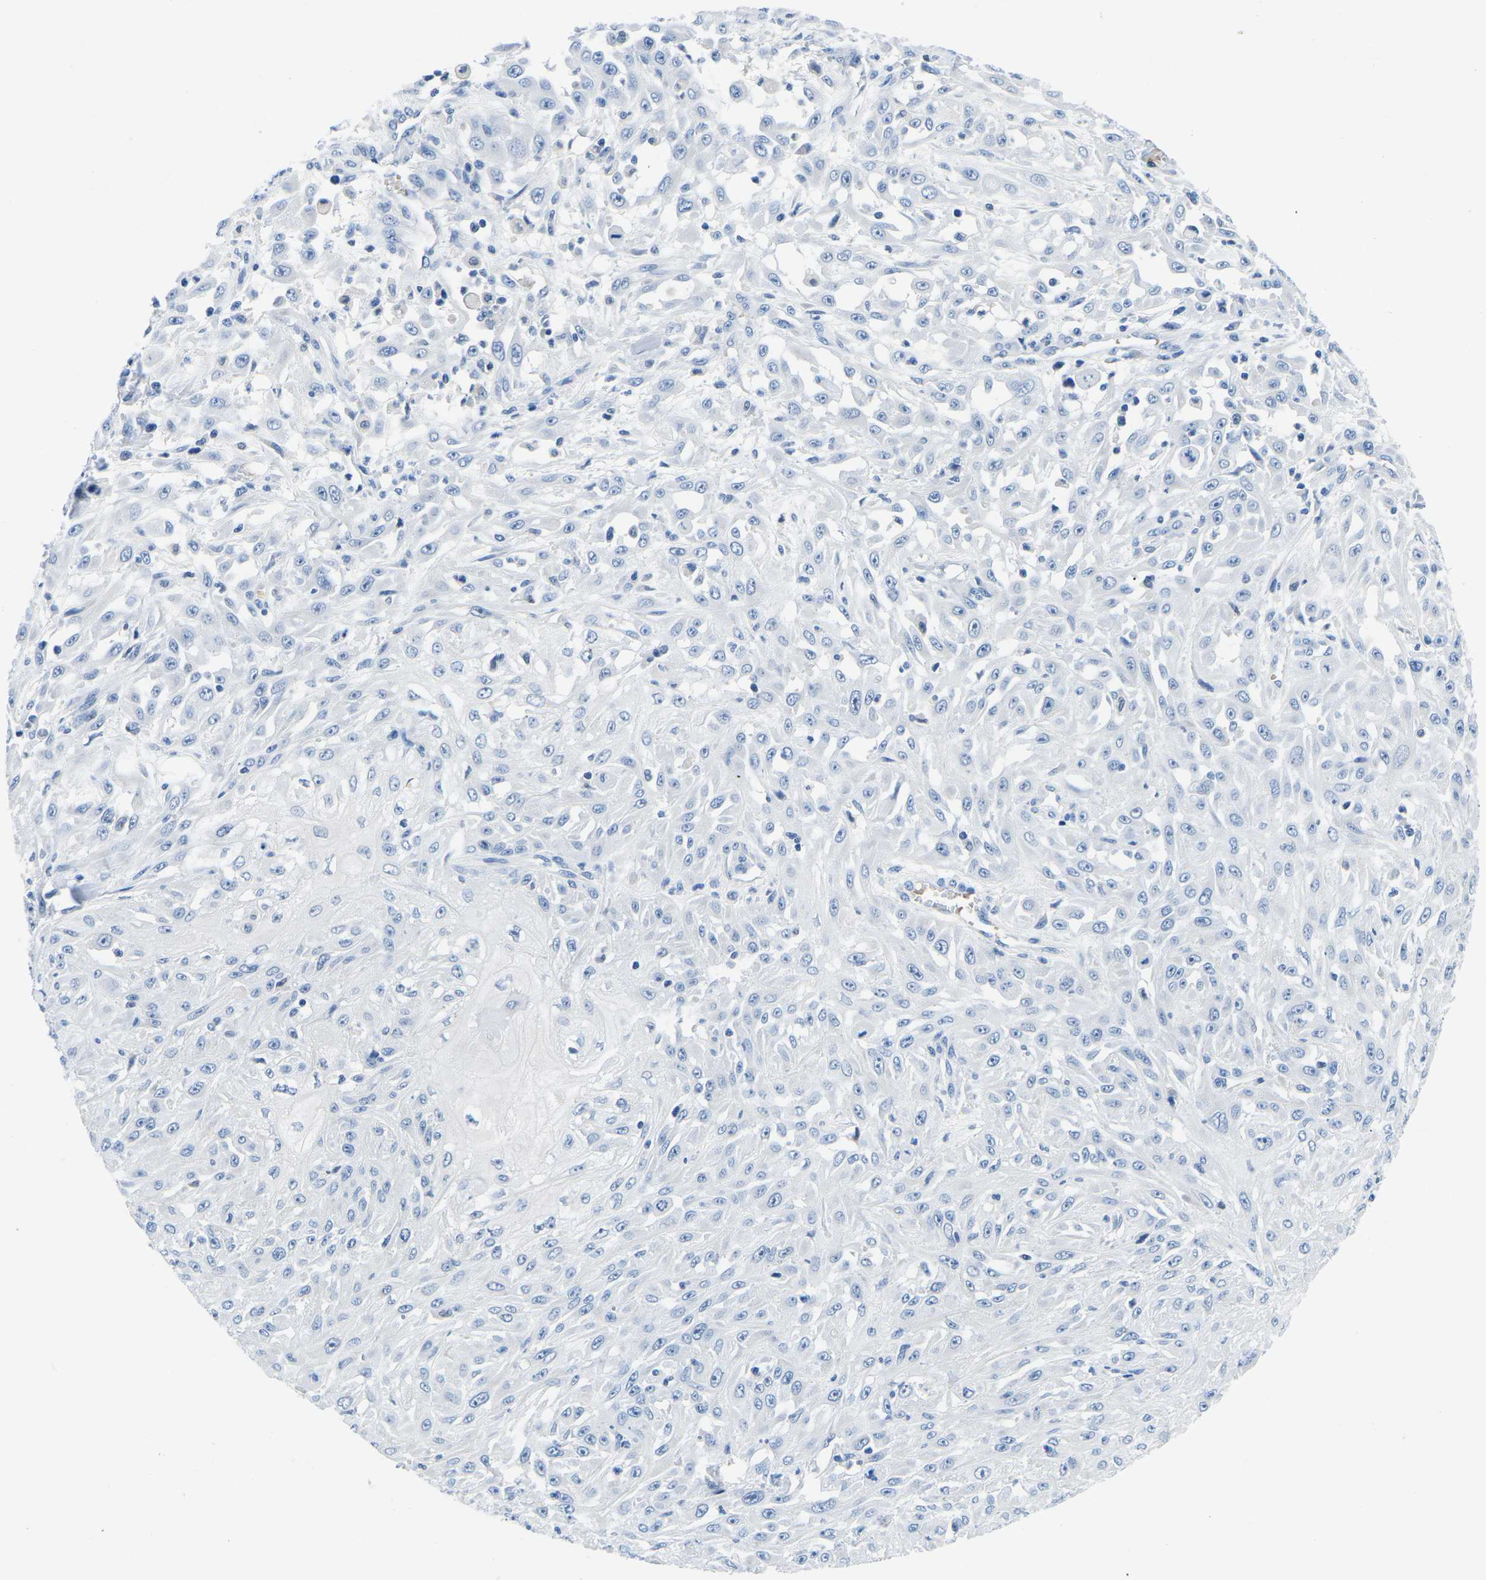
{"staining": {"intensity": "negative", "quantity": "none", "location": "none"}, "tissue": "skin cancer", "cell_type": "Tumor cells", "image_type": "cancer", "snomed": [{"axis": "morphology", "description": "Squamous cell carcinoma, NOS"}, {"axis": "morphology", "description": "Squamous cell carcinoma, metastatic, NOS"}, {"axis": "topography", "description": "Skin"}, {"axis": "topography", "description": "Lymph node"}], "caption": "Tumor cells are negative for brown protein staining in skin cancer. (DAB immunohistochemistry visualized using brightfield microscopy, high magnification).", "gene": "TM6SF1", "patient": {"sex": "male", "age": 75}}